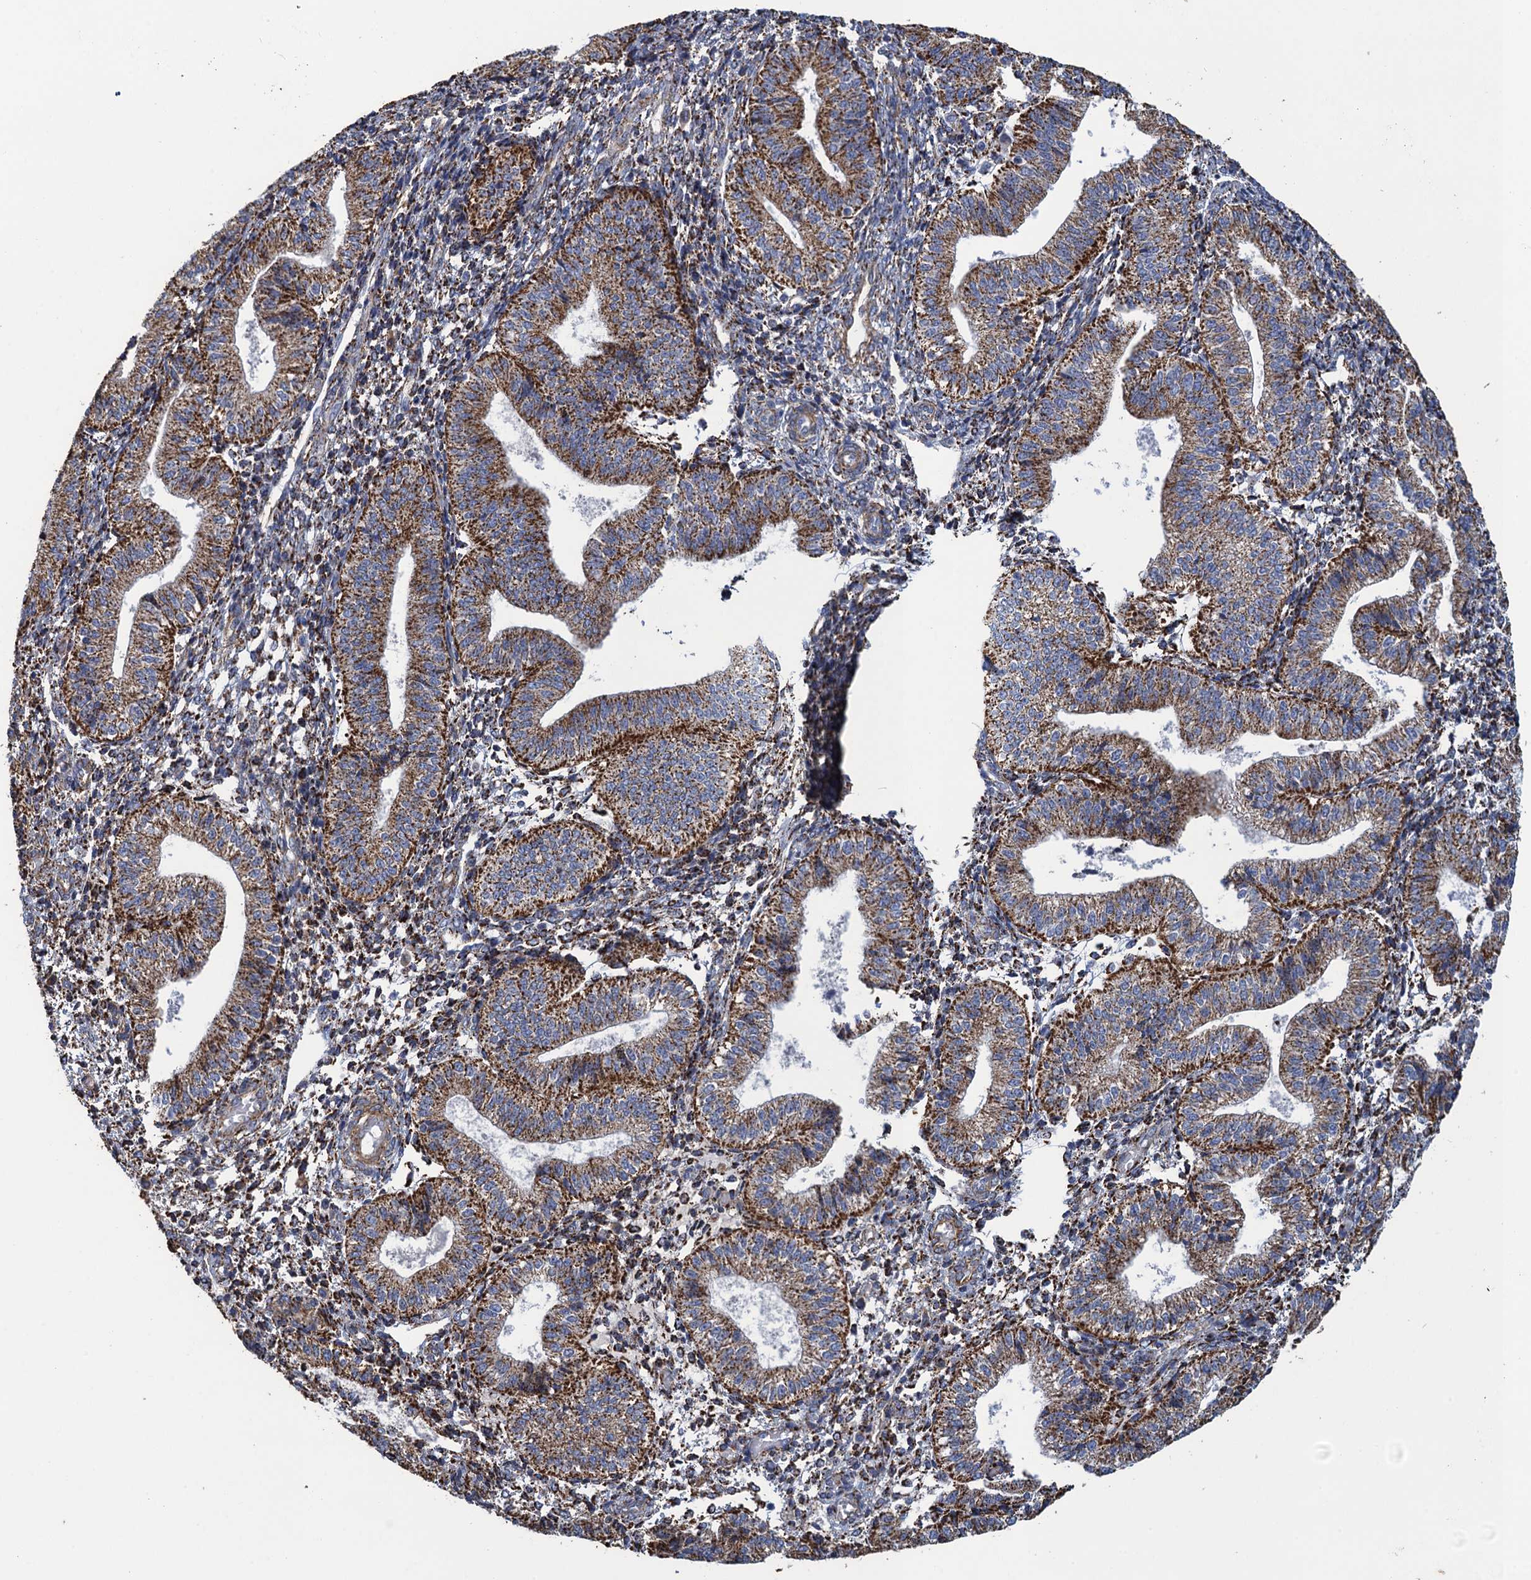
{"staining": {"intensity": "strong", "quantity": "25%-75%", "location": "cytoplasmic/membranous"}, "tissue": "endometrium", "cell_type": "Cells in endometrial stroma", "image_type": "normal", "snomed": [{"axis": "morphology", "description": "Normal tissue, NOS"}, {"axis": "topography", "description": "Endometrium"}], "caption": "Endometrium stained for a protein (brown) shows strong cytoplasmic/membranous positive positivity in approximately 25%-75% of cells in endometrial stroma.", "gene": "ENSG00000260643", "patient": {"sex": "female", "age": 34}}